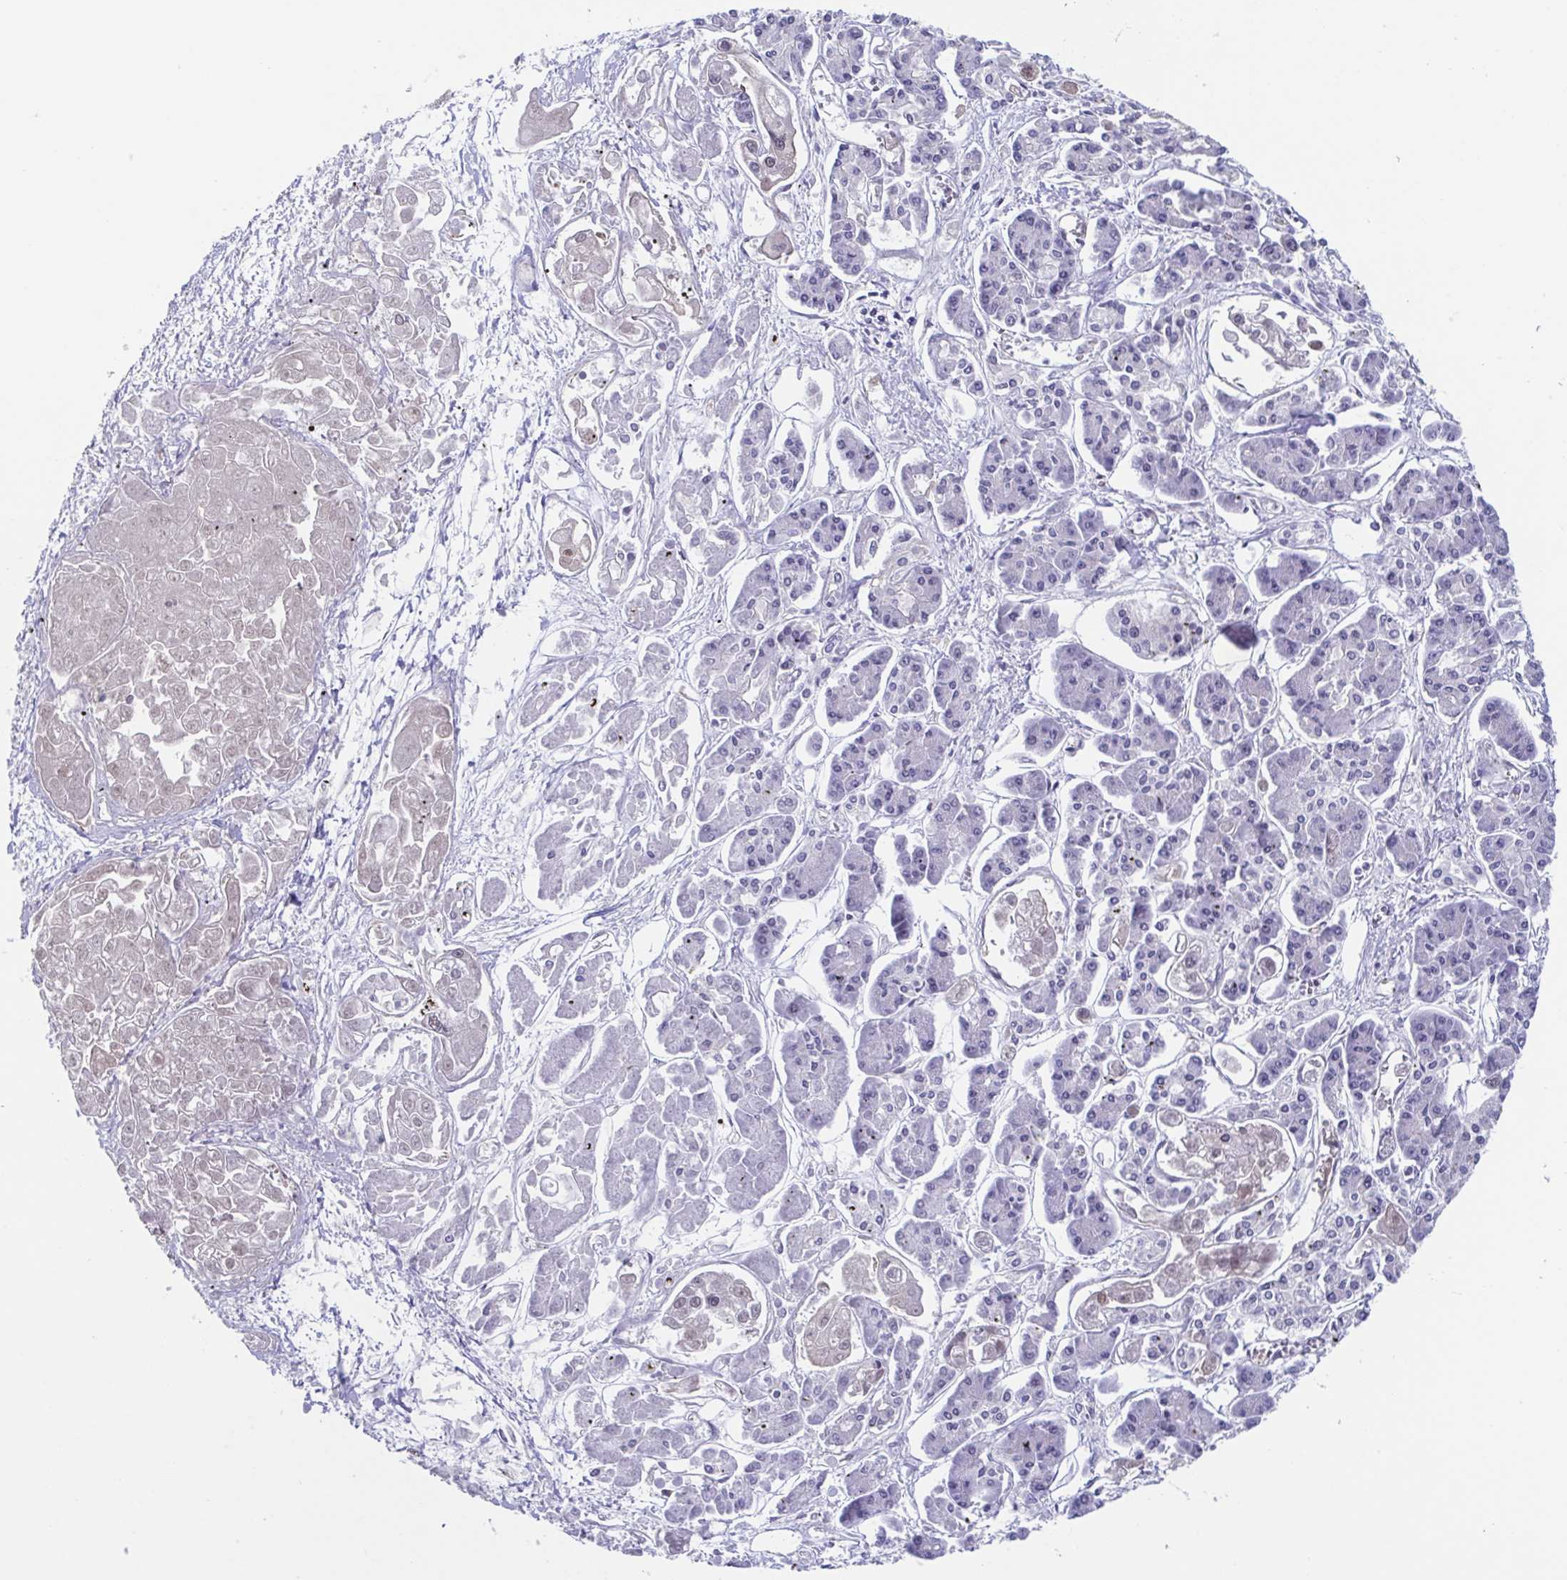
{"staining": {"intensity": "negative", "quantity": "none", "location": "none"}, "tissue": "pancreatic cancer", "cell_type": "Tumor cells", "image_type": "cancer", "snomed": [{"axis": "morphology", "description": "Adenocarcinoma, NOS"}, {"axis": "topography", "description": "Pancreas"}], "caption": "There is no significant expression in tumor cells of pancreatic adenocarcinoma. Brightfield microscopy of immunohistochemistry stained with DAB (brown) and hematoxylin (blue), captured at high magnification.", "gene": "TEX12", "patient": {"sex": "male", "age": 85}}